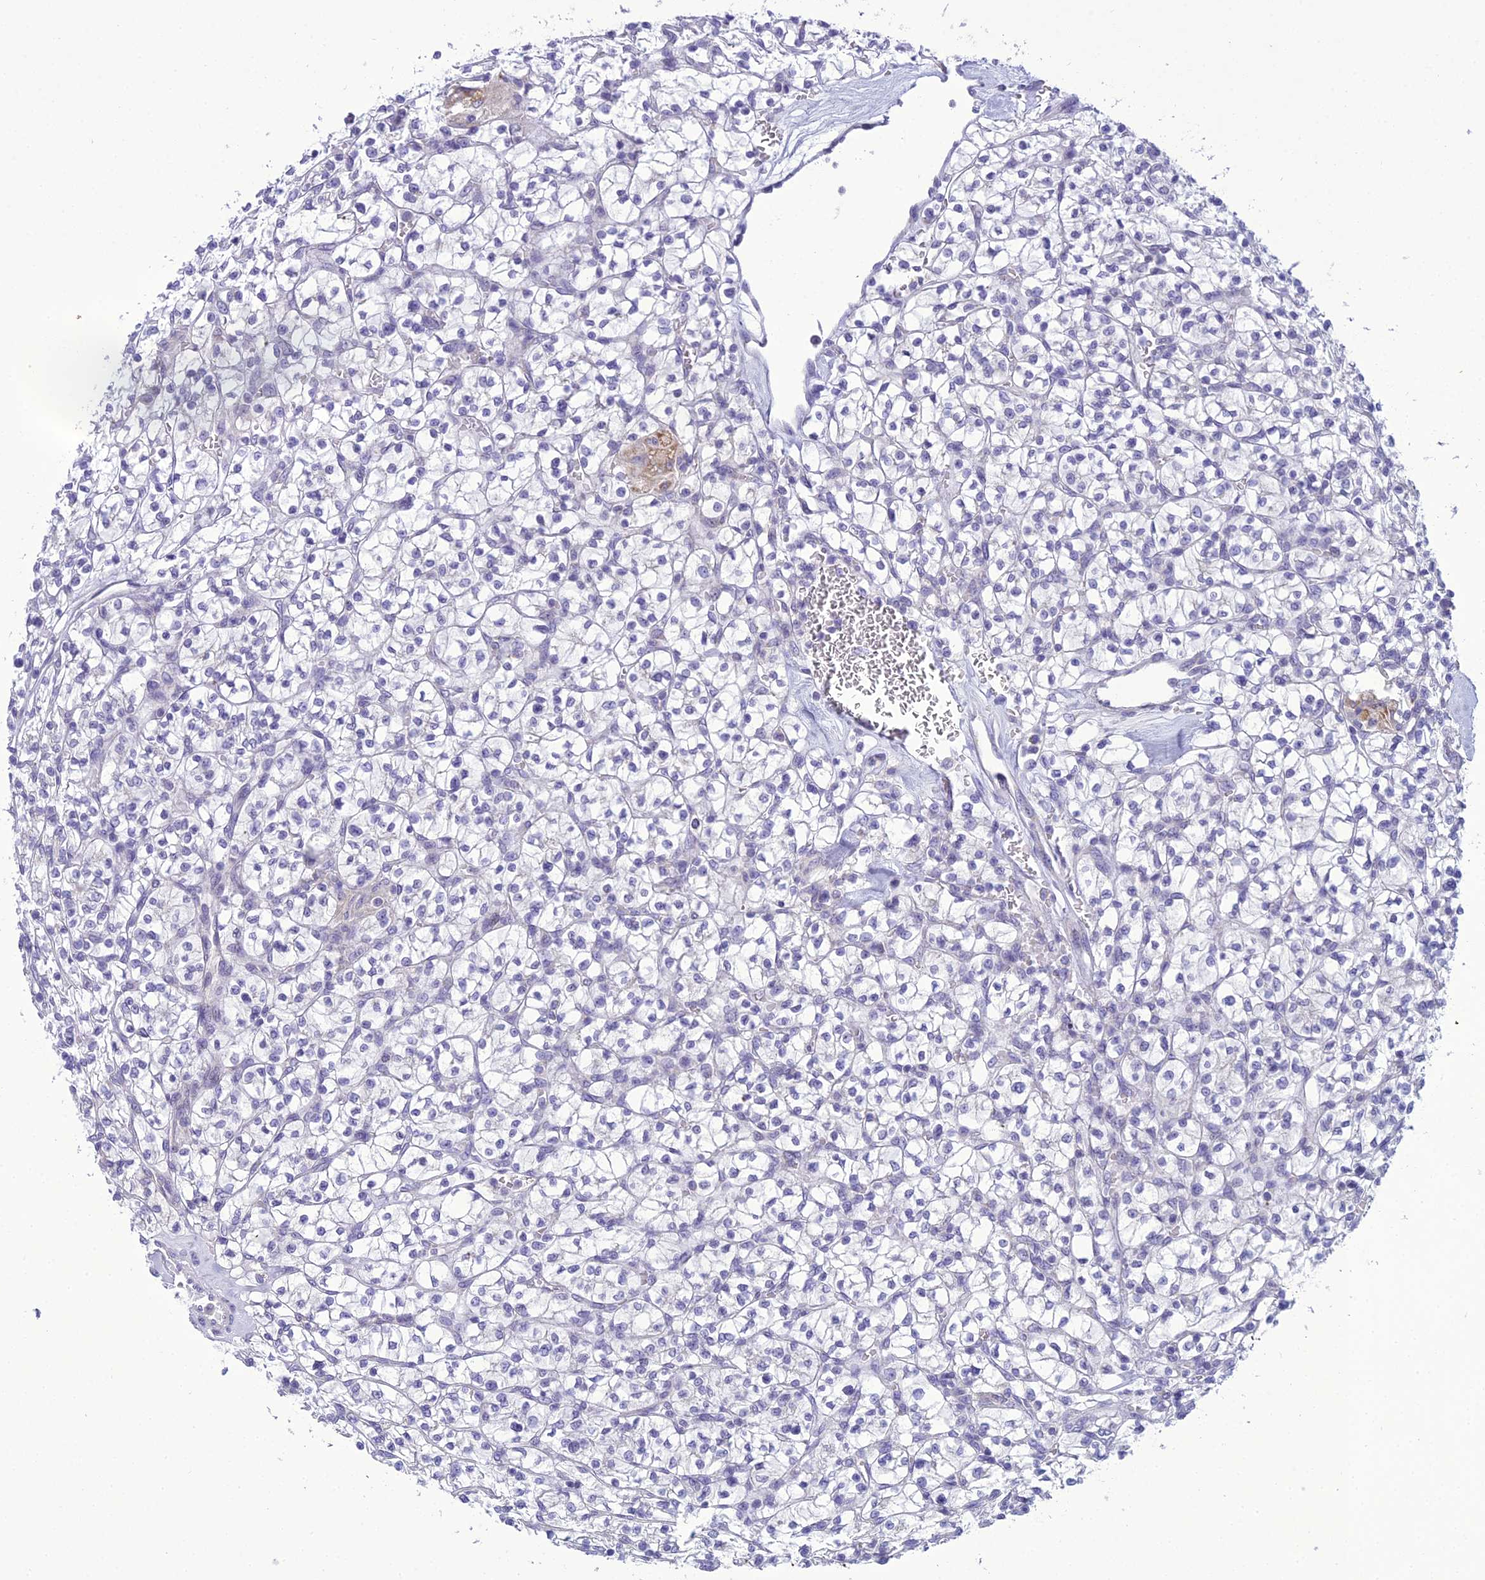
{"staining": {"intensity": "negative", "quantity": "none", "location": "none"}, "tissue": "renal cancer", "cell_type": "Tumor cells", "image_type": "cancer", "snomed": [{"axis": "morphology", "description": "Adenocarcinoma, NOS"}, {"axis": "topography", "description": "Kidney"}], "caption": "Tumor cells are negative for brown protein staining in renal cancer.", "gene": "B9D2", "patient": {"sex": "female", "age": 64}}